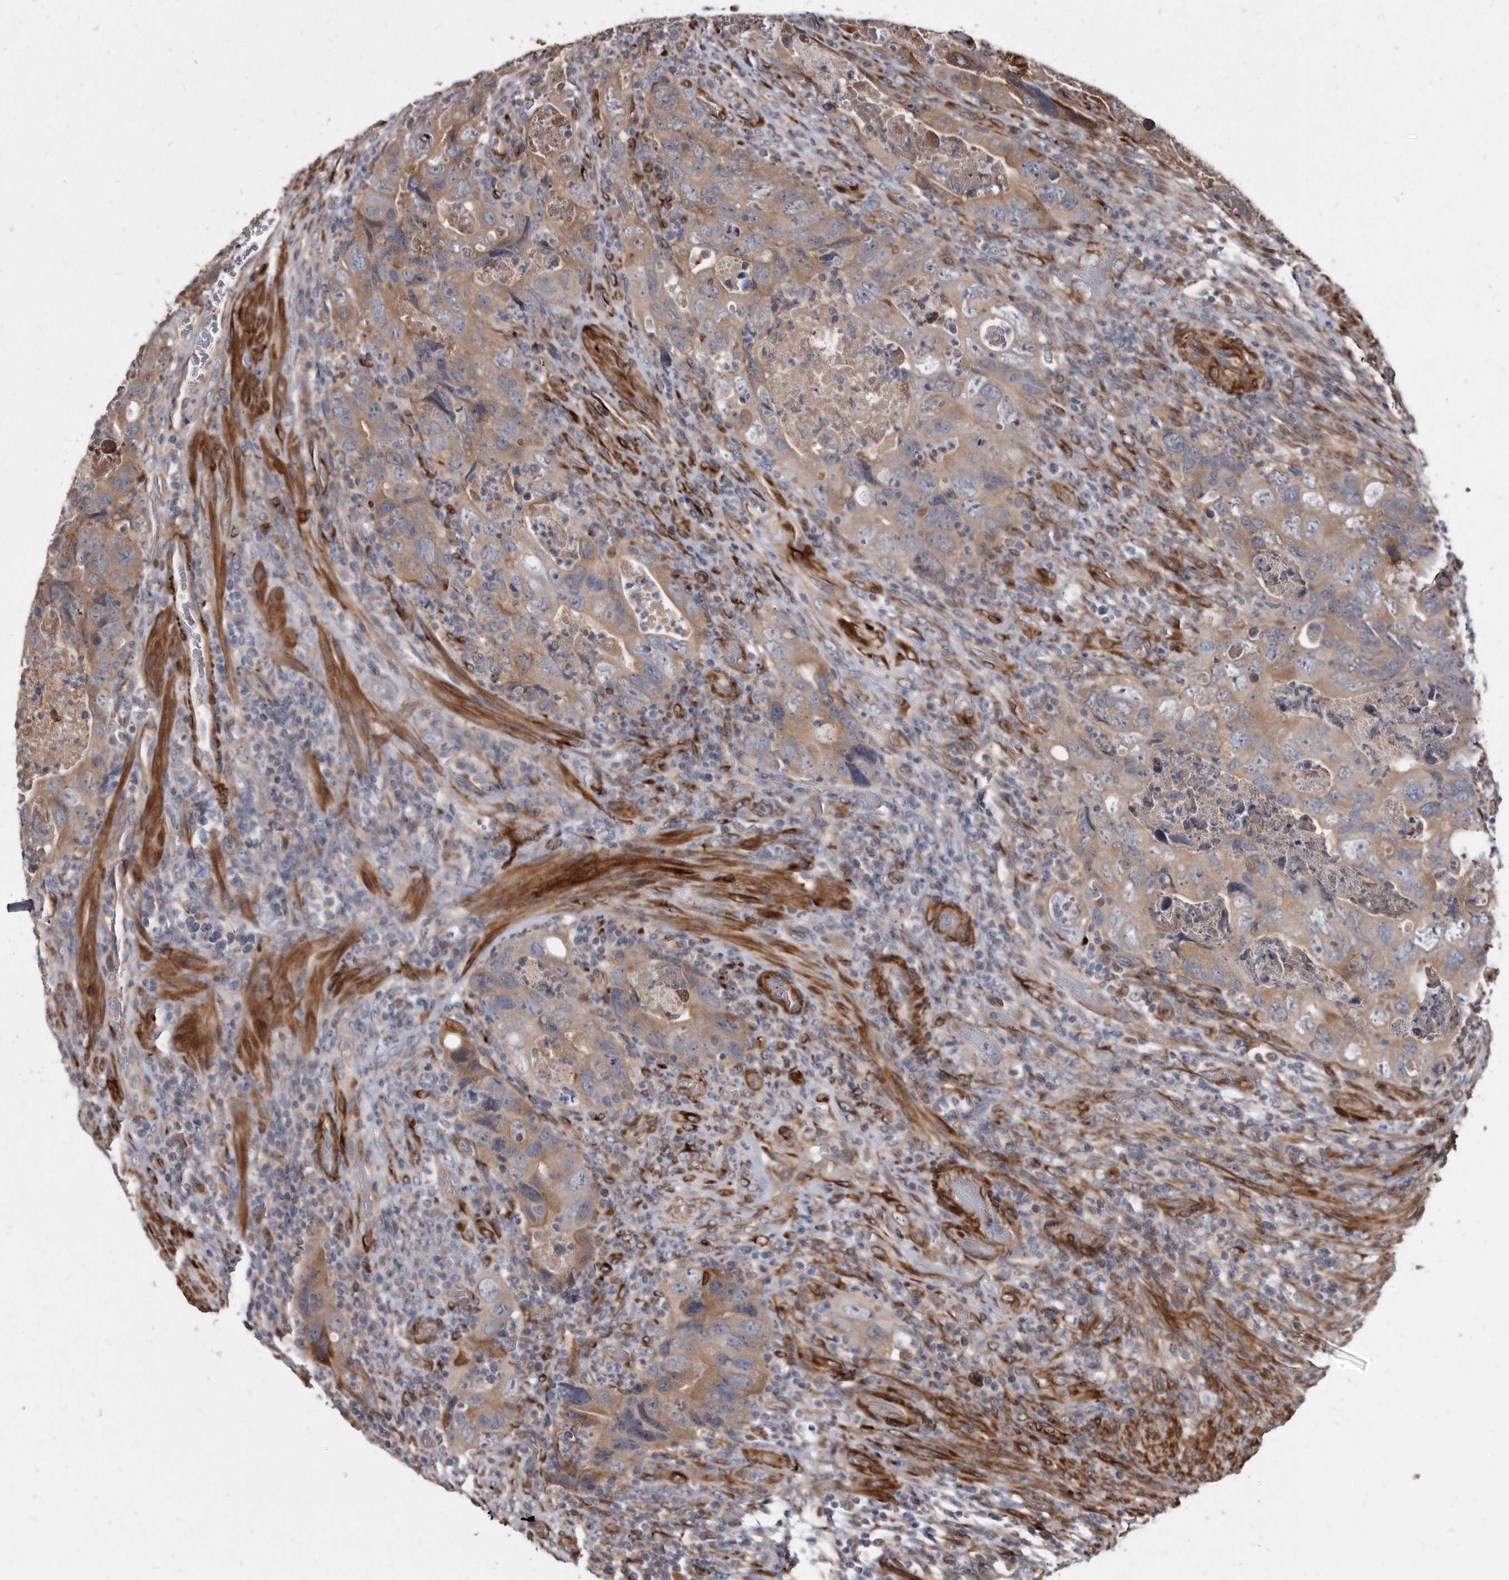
{"staining": {"intensity": "moderate", "quantity": ">75%", "location": "cytoplasmic/membranous"}, "tissue": "colorectal cancer", "cell_type": "Tumor cells", "image_type": "cancer", "snomed": [{"axis": "morphology", "description": "Adenocarcinoma, NOS"}, {"axis": "topography", "description": "Rectum"}], "caption": "Immunohistochemistry of colorectal cancer (adenocarcinoma) exhibits medium levels of moderate cytoplasmic/membranous staining in approximately >75% of tumor cells.", "gene": "KCTD20", "patient": {"sex": "male", "age": 63}}